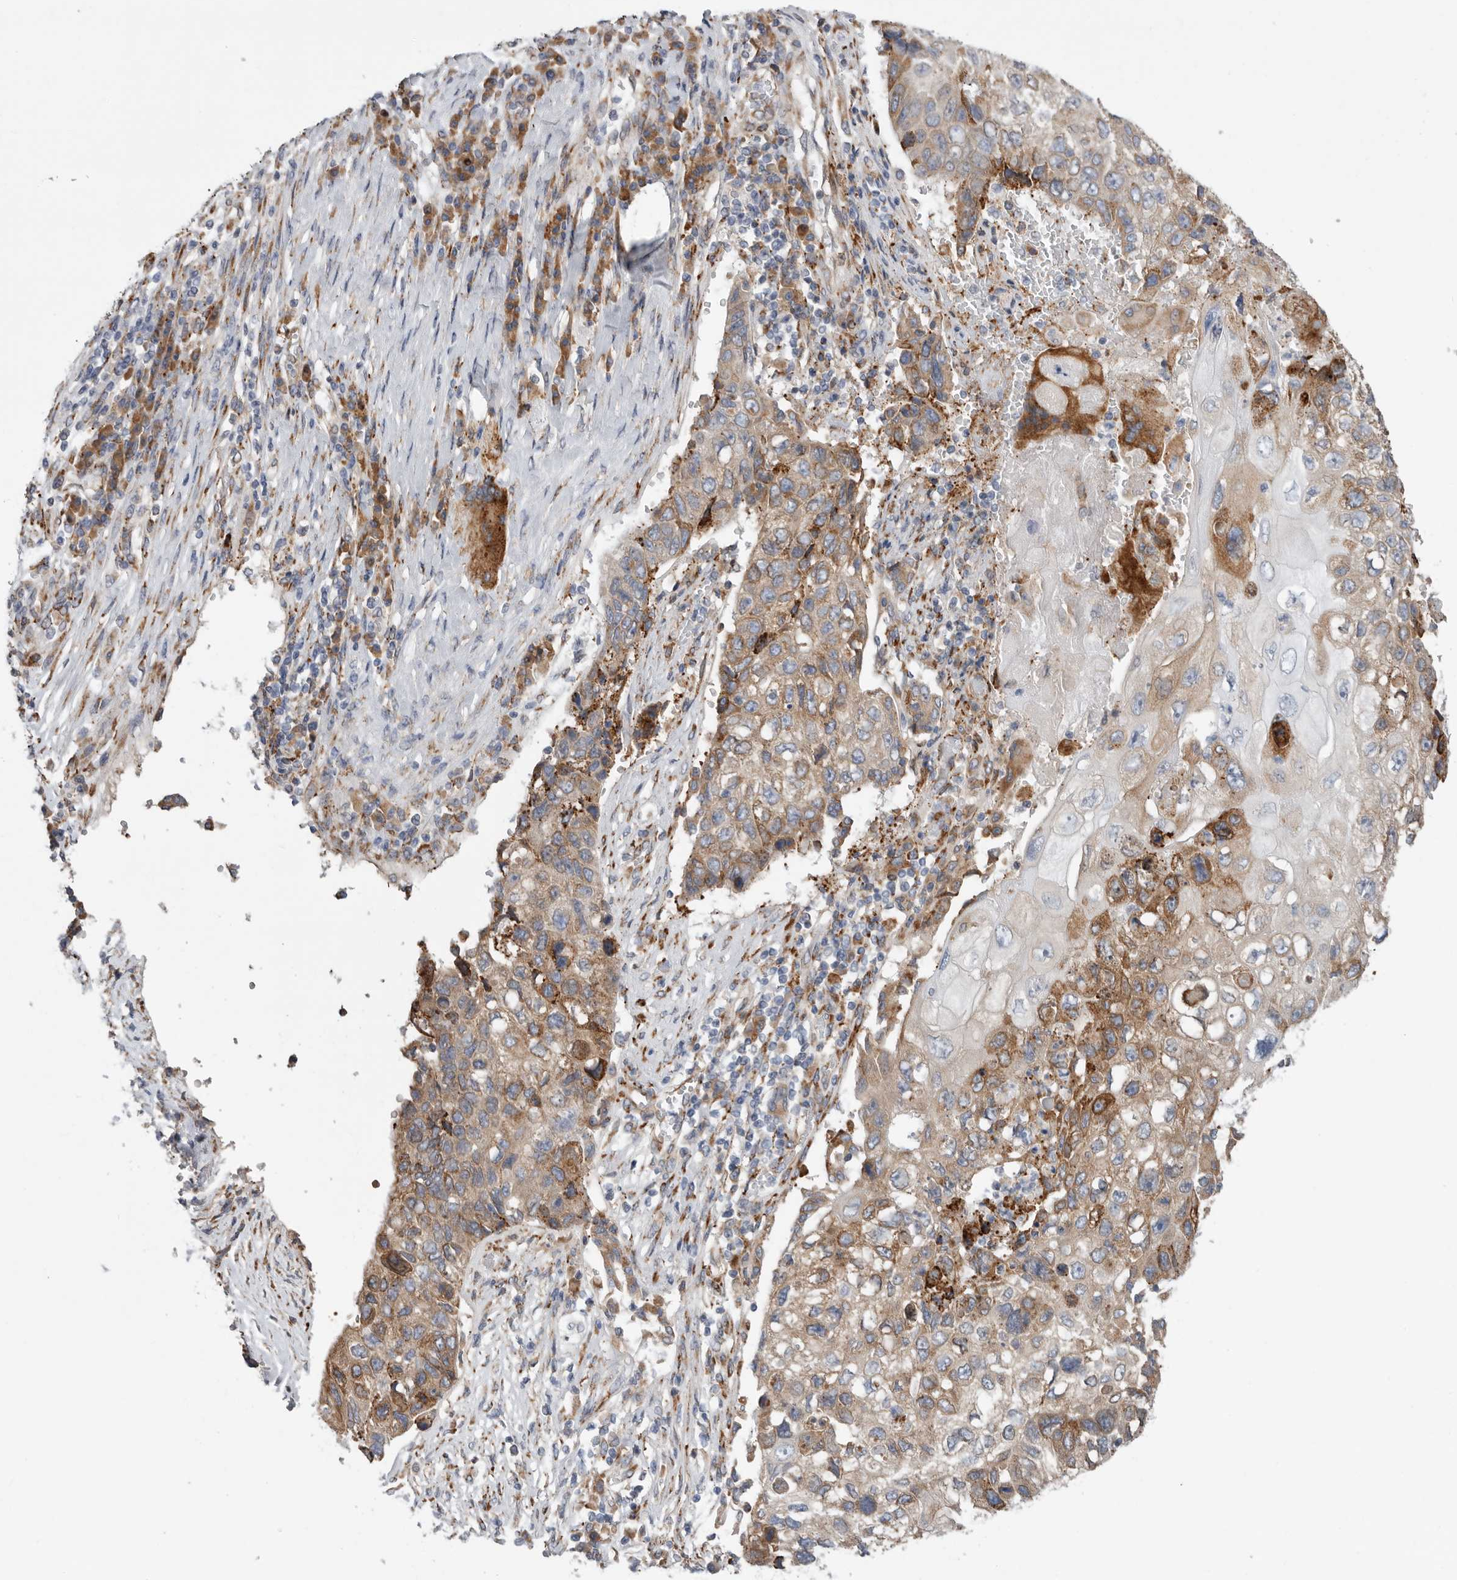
{"staining": {"intensity": "moderate", "quantity": ">75%", "location": "cytoplasmic/membranous"}, "tissue": "lung cancer", "cell_type": "Tumor cells", "image_type": "cancer", "snomed": [{"axis": "morphology", "description": "Squamous cell carcinoma, NOS"}, {"axis": "topography", "description": "Lung"}], "caption": "Moderate cytoplasmic/membranous protein expression is present in about >75% of tumor cells in lung cancer.", "gene": "GANAB", "patient": {"sex": "male", "age": 61}}